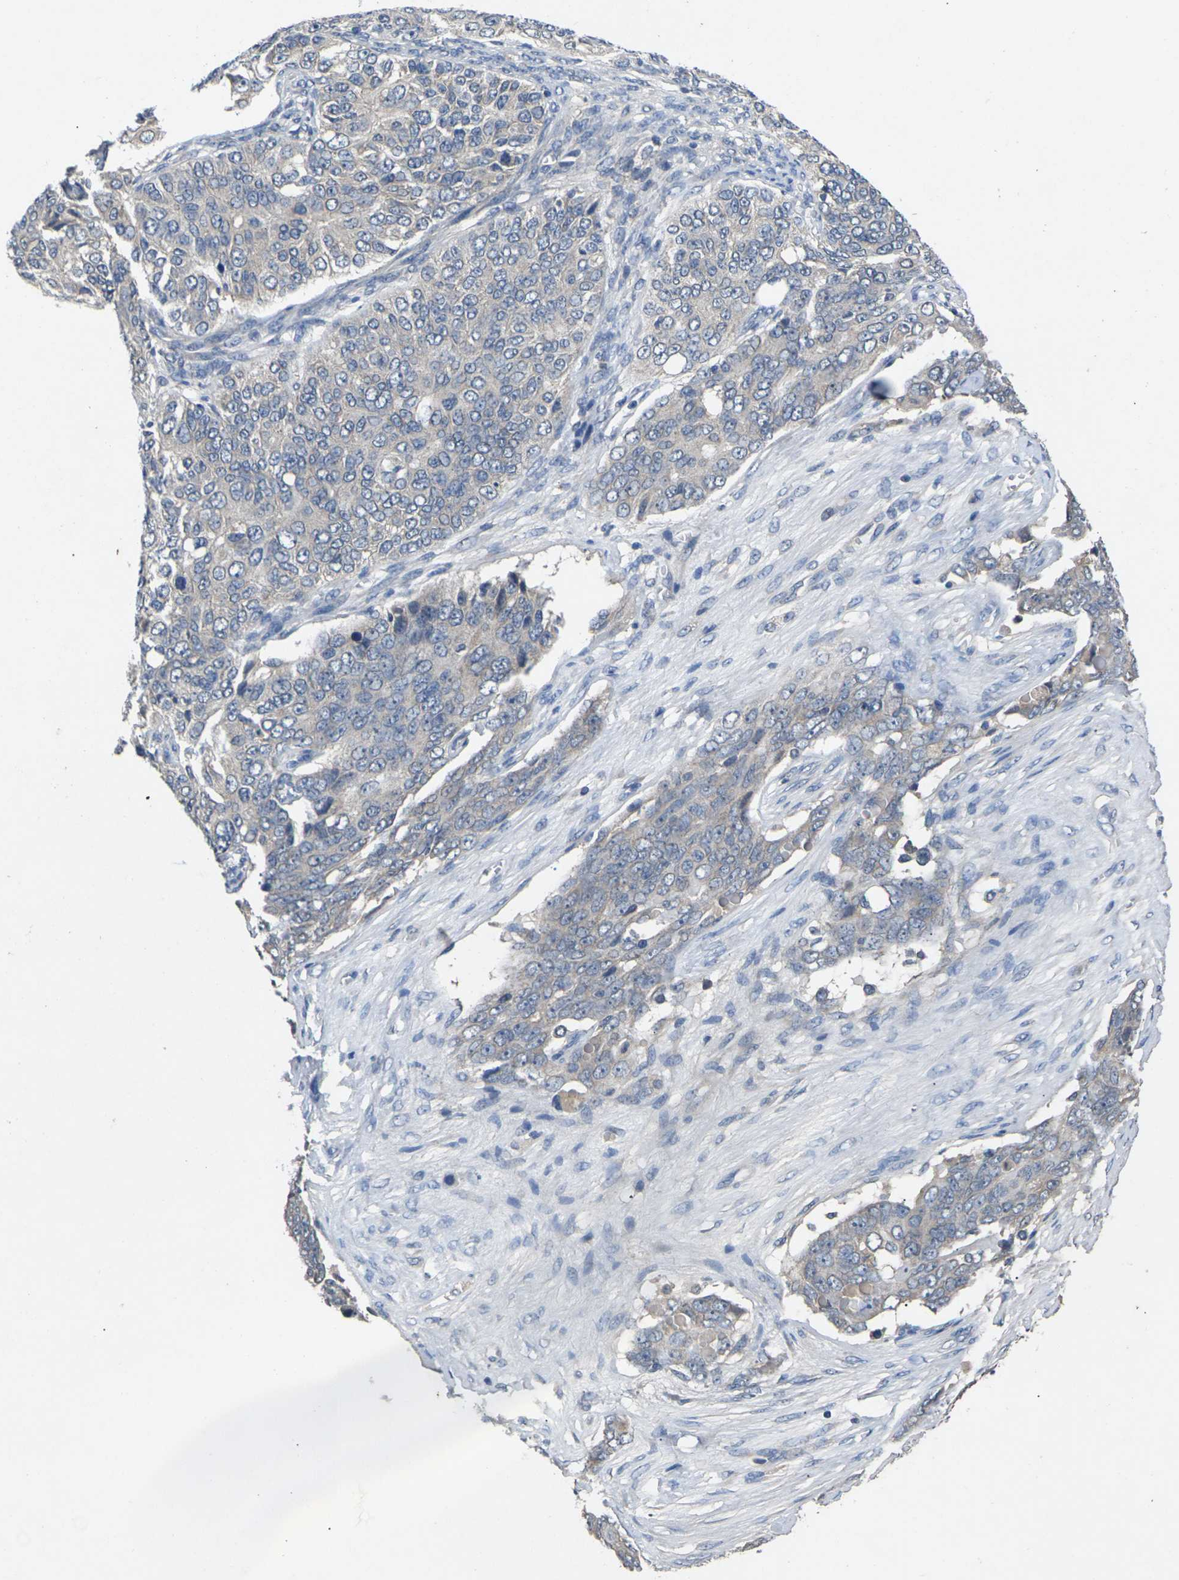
{"staining": {"intensity": "negative", "quantity": "none", "location": "none"}, "tissue": "ovarian cancer", "cell_type": "Tumor cells", "image_type": "cancer", "snomed": [{"axis": "morphology", "description": "Carcinoma, endometroid"}, {"axis": "topography", "description": "Ovary"}], "caption": "Immunohistochemistry (IHC) histopathology image of neoplastic tissue: human endometroid carcinoma (ovarian) stained with DAB (3,3'-diaminobenzidine) reveals no significant protein expression in tumor cells.", "gene": "SLC2A2", "patient": {"sex": "female", "age": 51}}